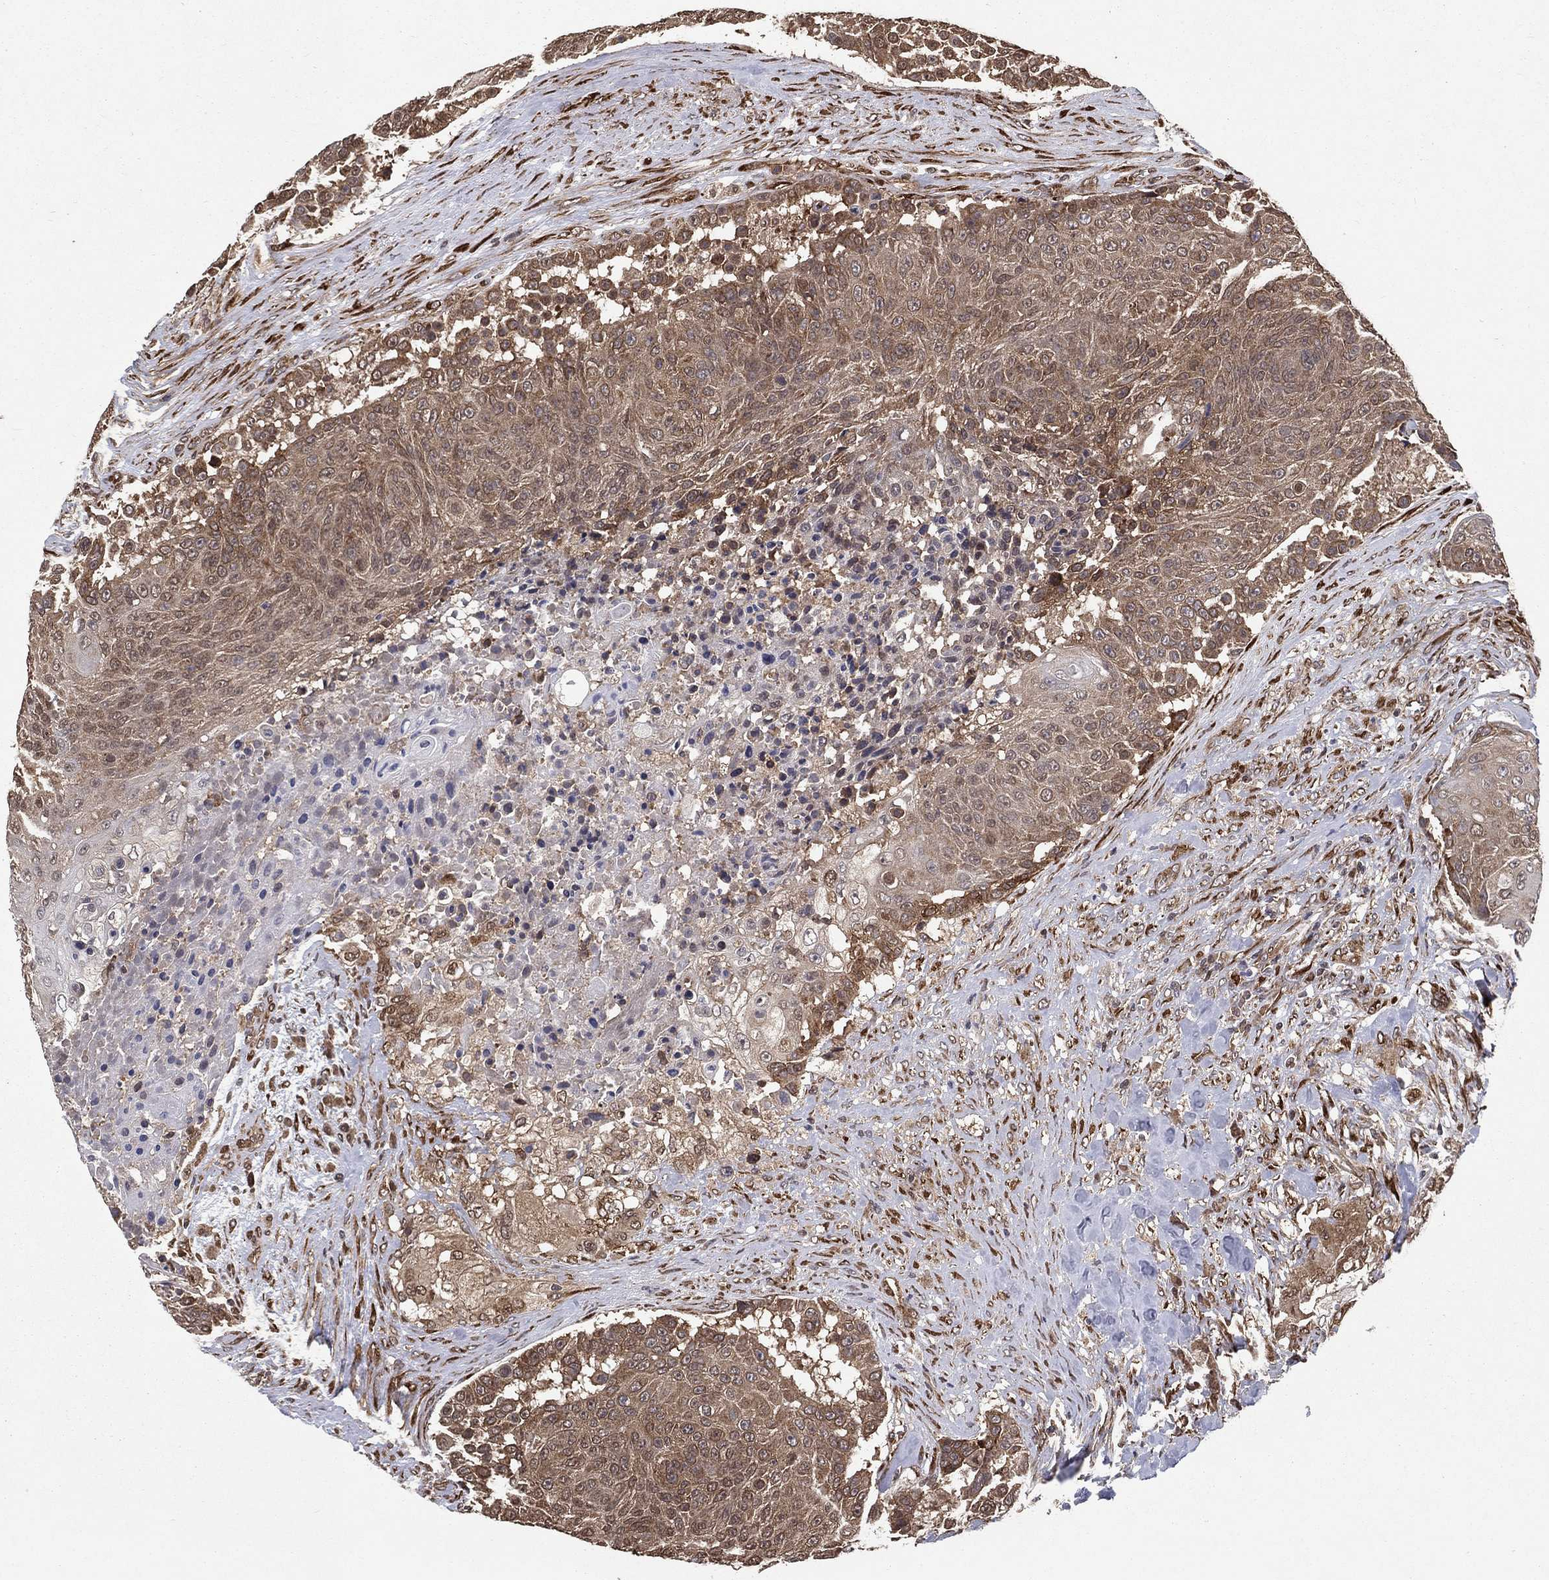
{"staining": {"intensity": "moderate", "quantity": ">75%", "location": "cytoplasmic/membranous"}, "tissue": "urothelial cancer", "cell_type": "Tumor cells", "image_type": "cancer", "snomed": [{"axis": "morphology", "description": "Urothelial carcinoma, High grade"}, {"axis": "topography", "description": "Urinary bladder"}], "caption": "Immunohistochemical staining of urothelial cancer shows moderate cytoplasmic/membranous protein positivity in approximately >75% of tumor cells.", "gene": "CERS2", "patient": {"sex": "female", "age": 63}}